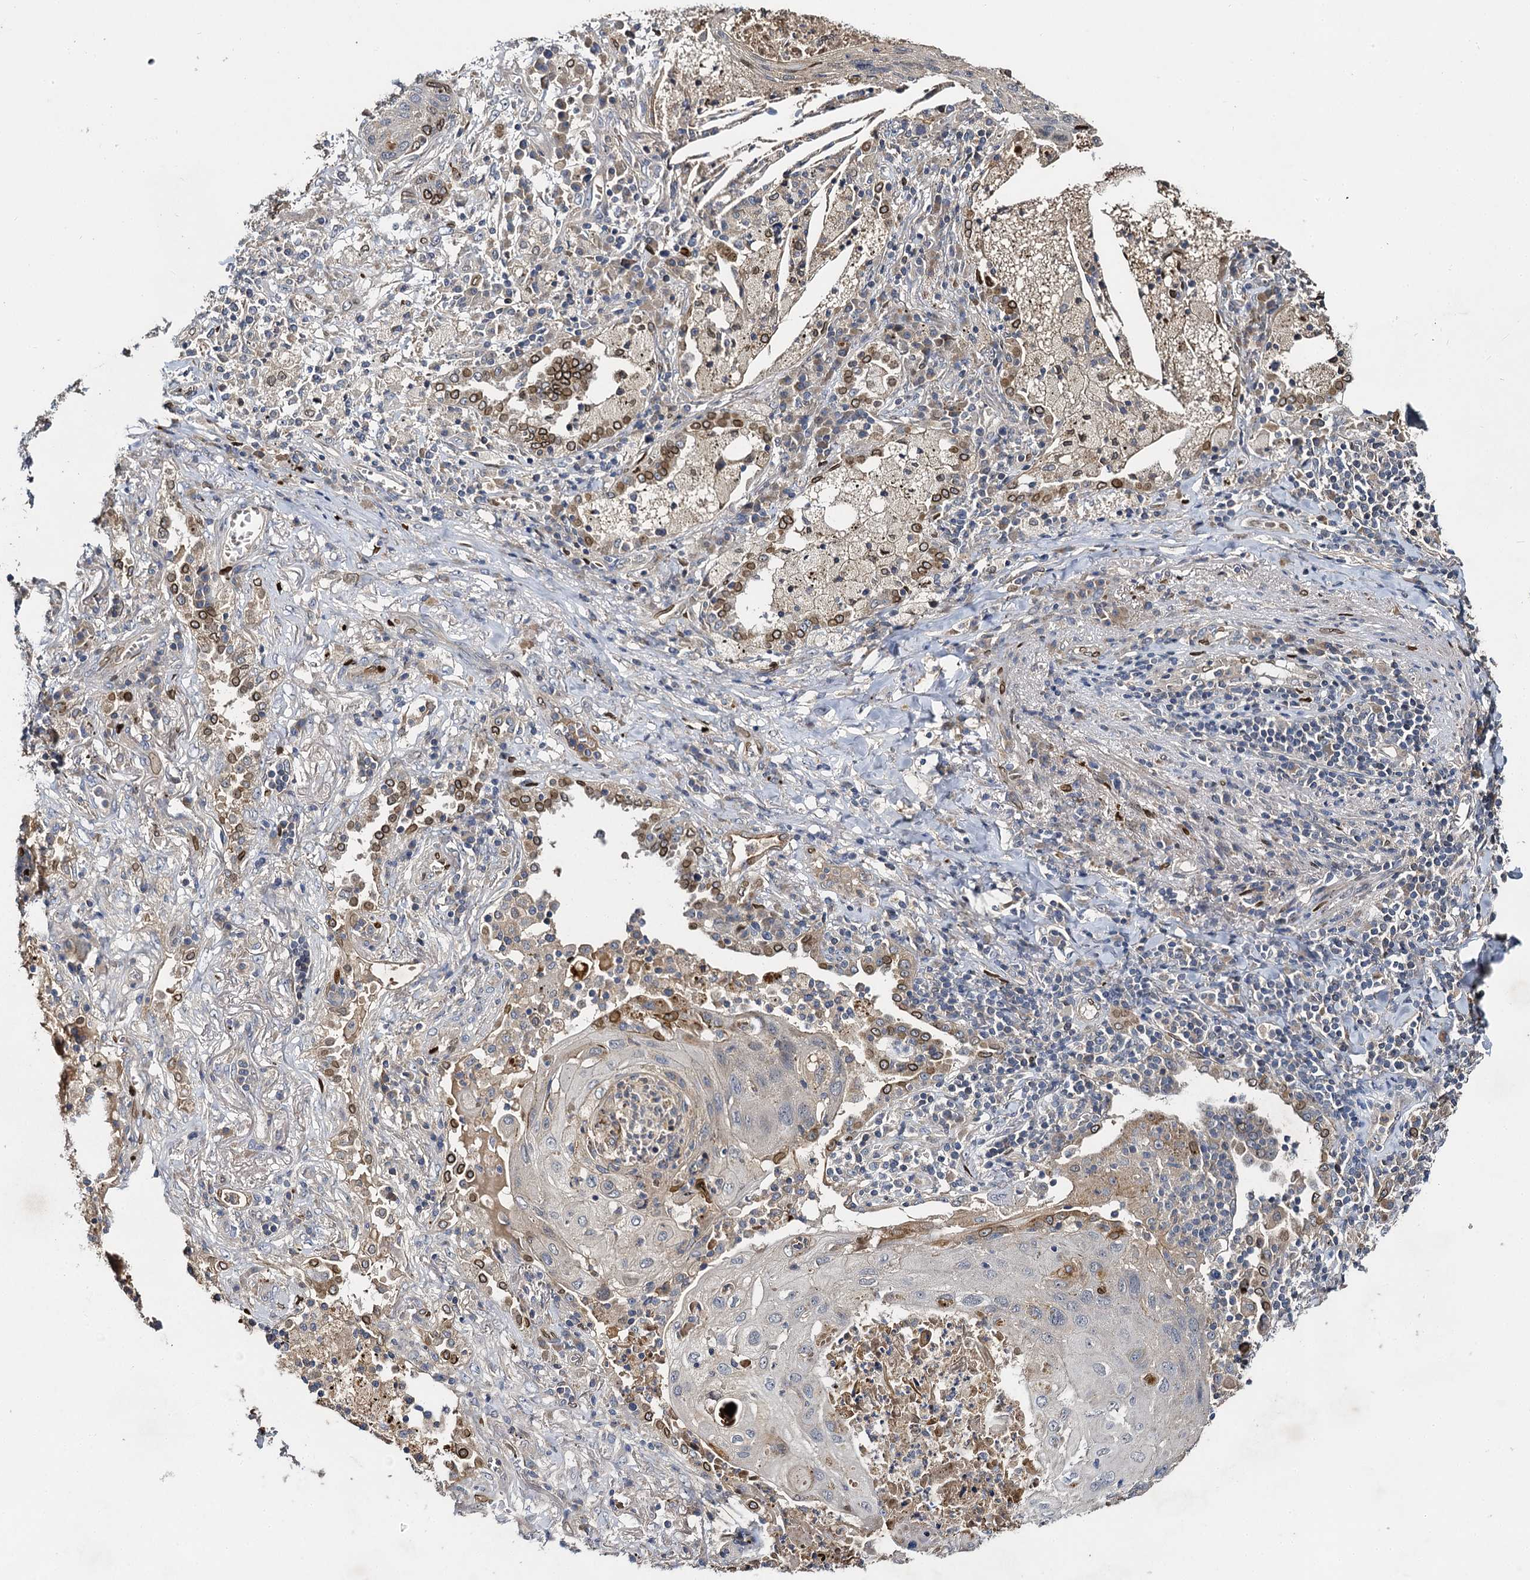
{"staining": {"intensity": "negative", "quantity": "none", "location": "none"}, "tissue": "lung cancer", "cell_type": "Tumor cells", "image_type": "cancer", "snomed": [{"axis": "morphology", "description": "Squamous cell carcinoma, NOS"}, {"axis": "topography", "description": "Lung"}], "caption": "Immunohistochemistry photomicrograph of human lung cancer stained for a protein (brown), which exhibits no staining in tumor cells.", "gene": "SLC11A2", "patient": {"sex": "female", "age": 63}}